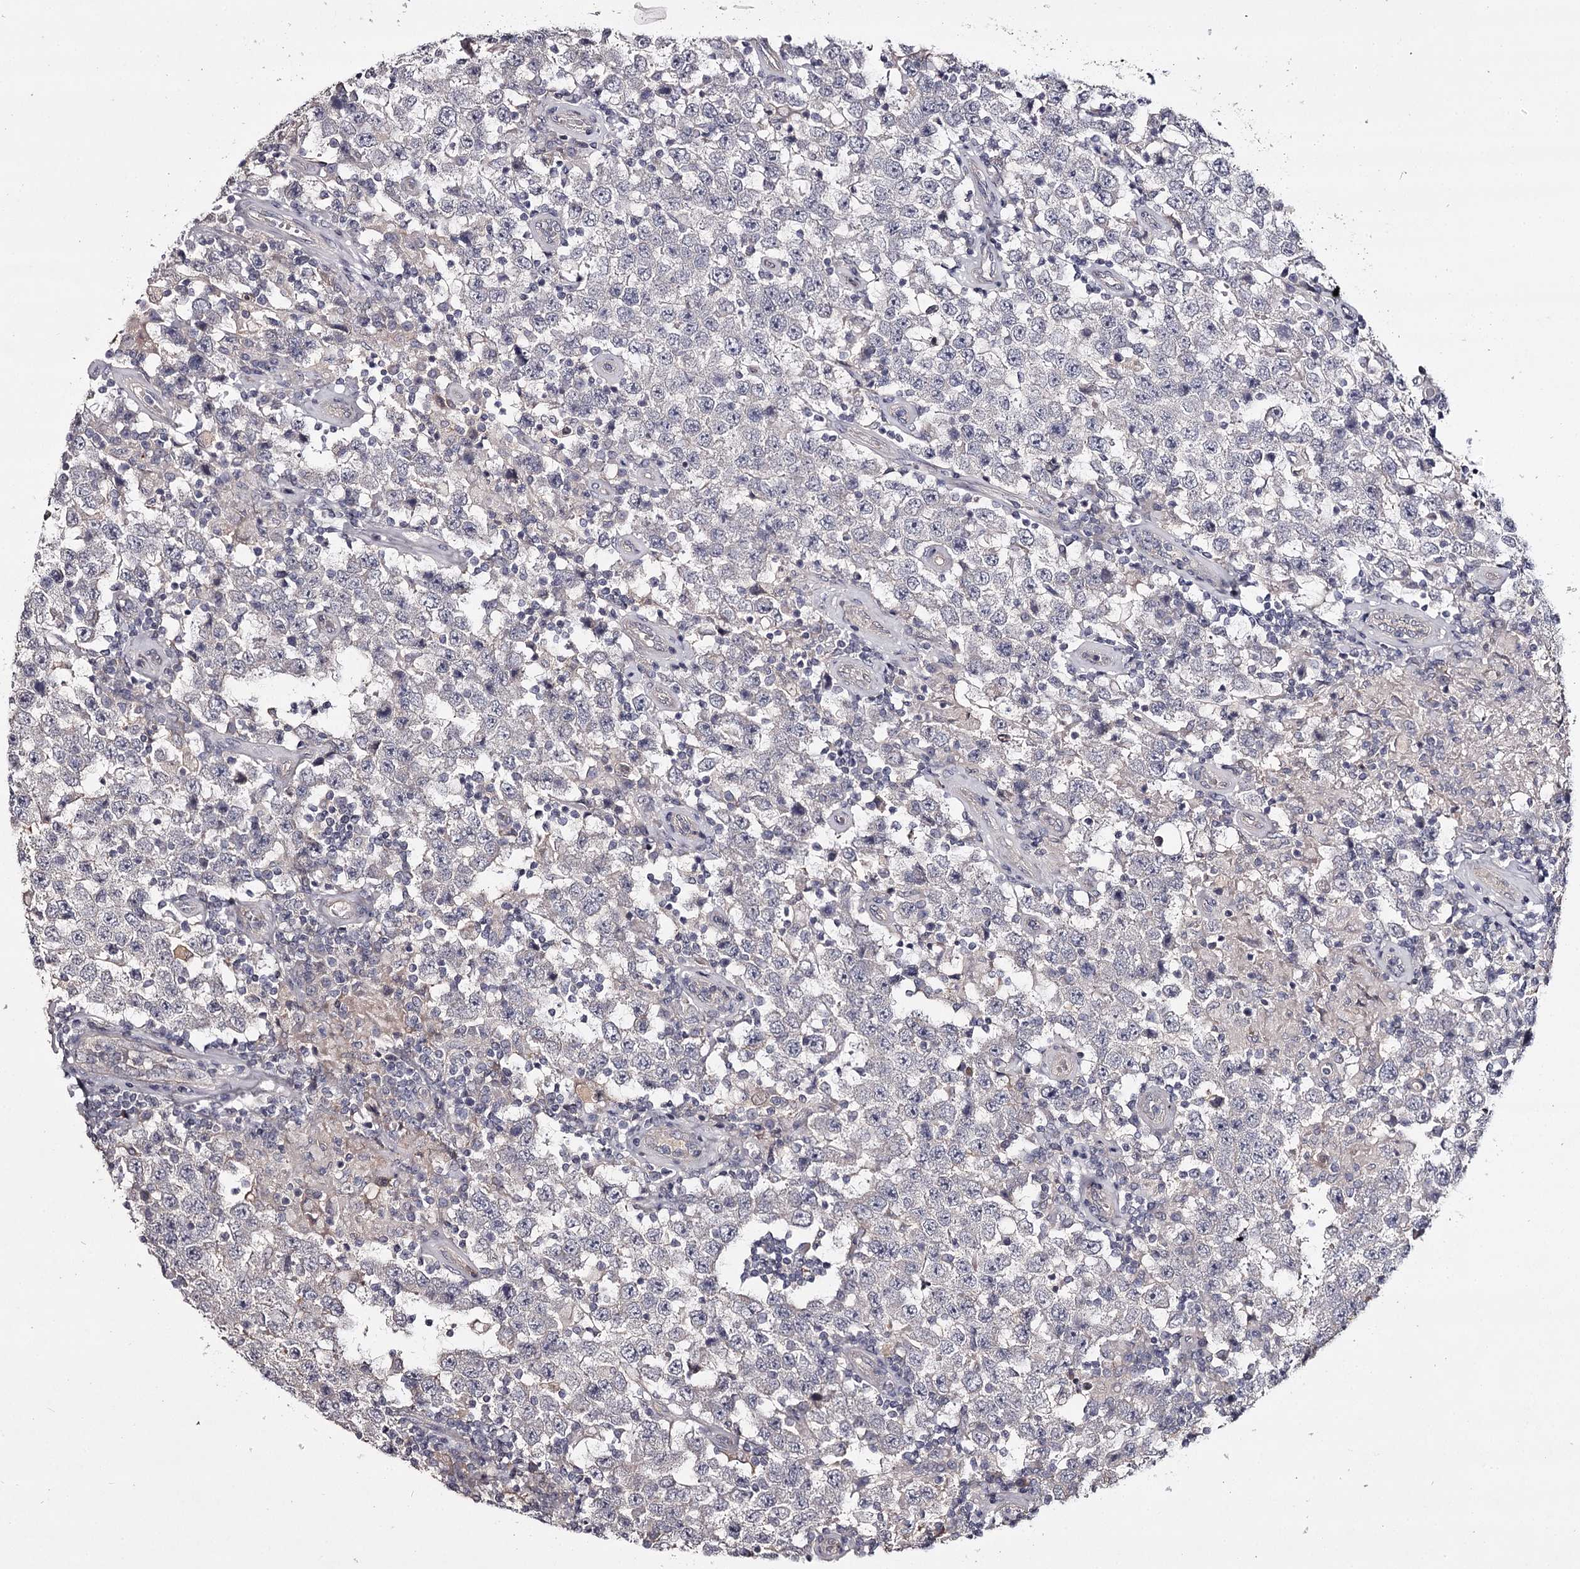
{"staining": {"intensity": "negative", "quantity": "none", "location": "none"}, "tissue": "testis cancer", "cell_type": "Tumor cells", "image_type": "cancer", "snomed": [{"axis": "morphology", "description": "Normal tissue, NOS"}, {"axis": "morphology", "description": "Urothelial carcinoma, High grade"}, {"axis": "morphology", "description": "Seminoma, NOS"}, {"axis": "morphology", "description": "Carcinoma, Embryonal, NOS"}, {"axis": "topography", "description": "Urinary bladder"}, {"axis": "topography", "description": "Testis"}], "caption": "Tumor cells are negative for protein expression in human testis cancer. (Stains: DAB immunohistochemistry (IHC) with hematoxylin counter stain, Microscopy: brightfield microscopy at high magnification).", "gene": "PRM2", "patient": {"sex": "male", "age": 41}}